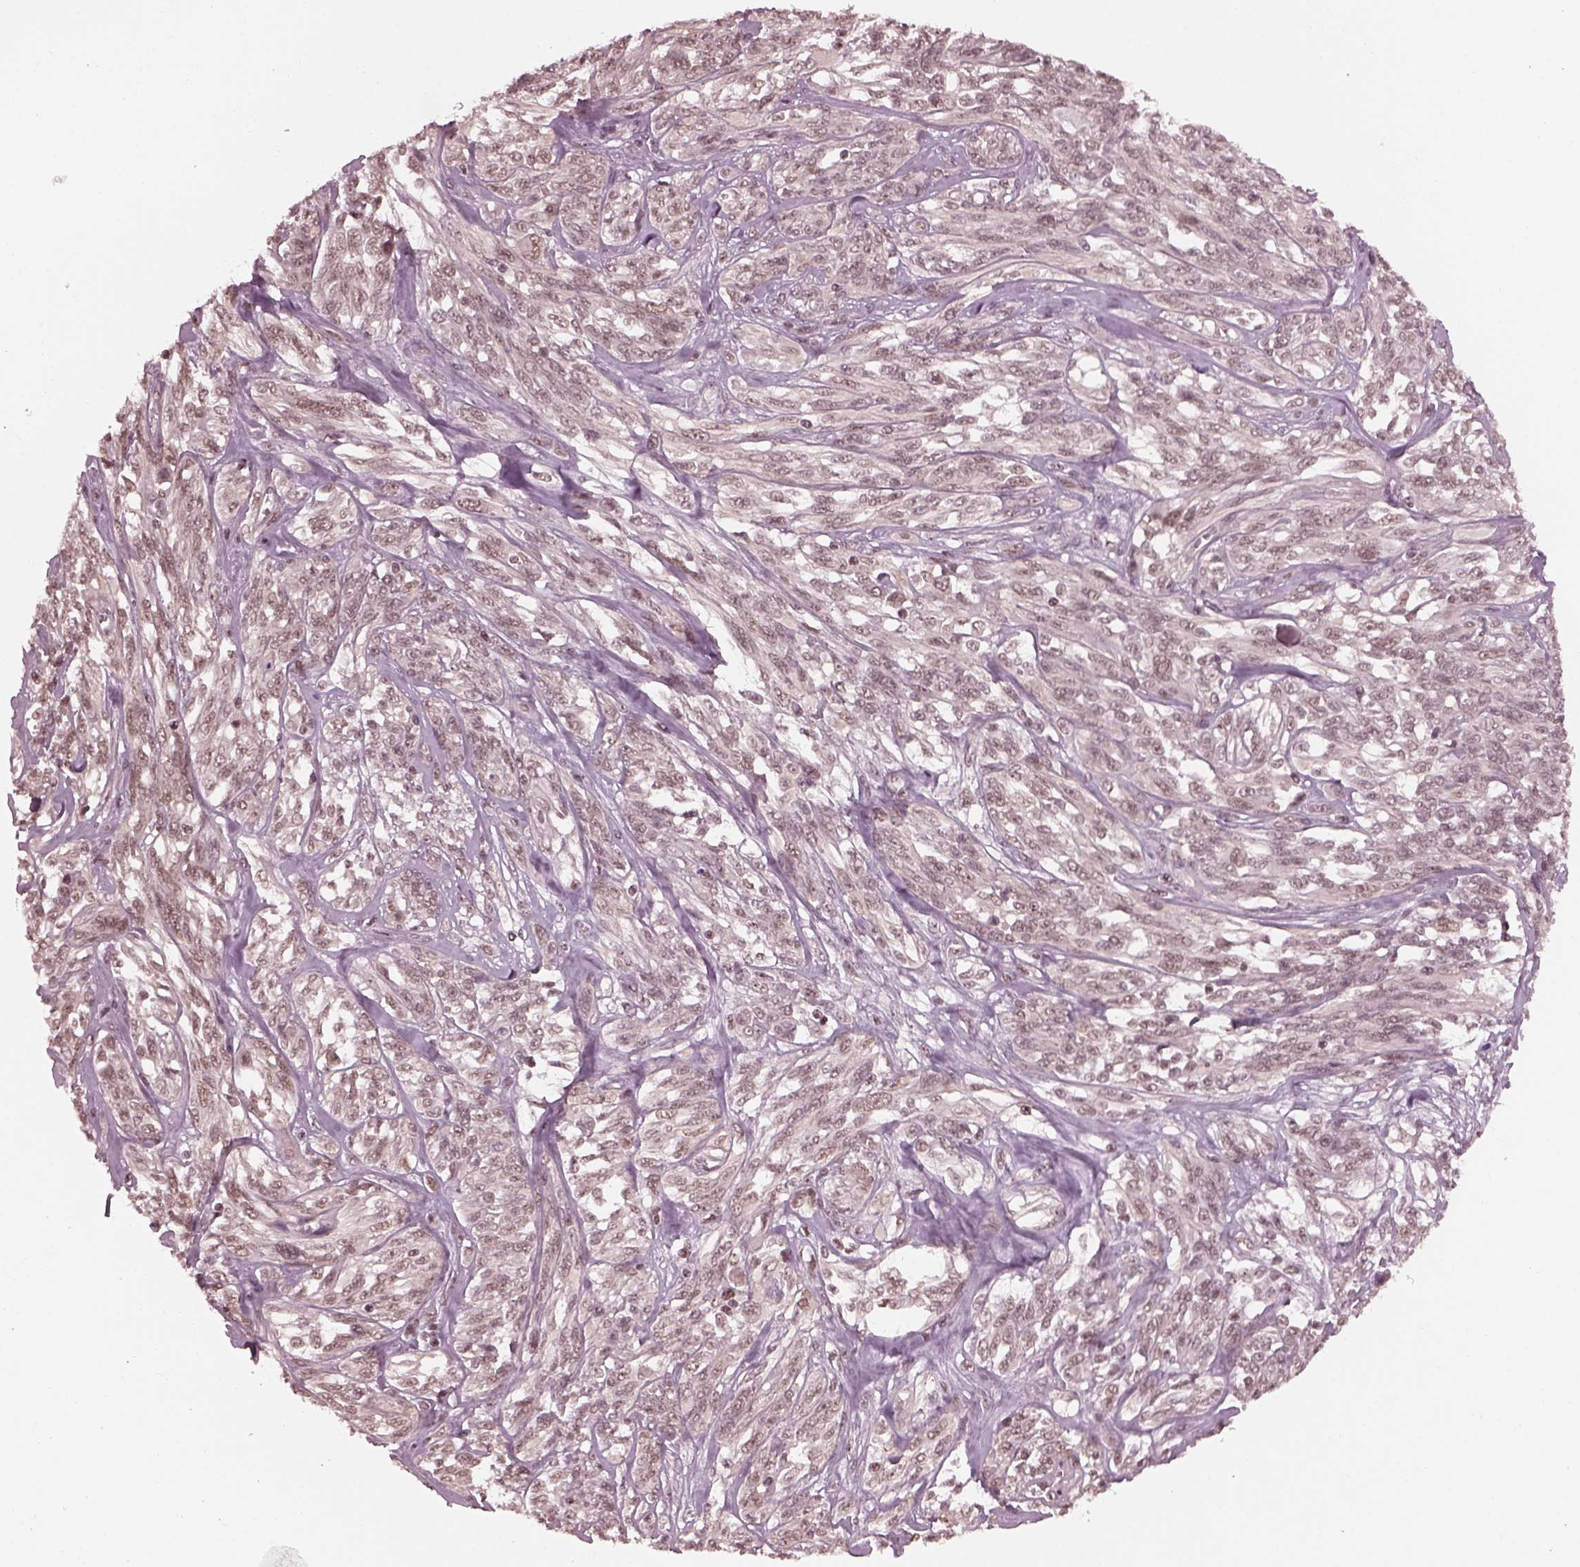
{"staining": {"intensity": "weak", "quantity": "25%-75%", "location": "nuclear"}, "tissue": "melanoma", "cell_type": "Tumor cells", "image_type": "cancer", "snomed": [{"axis": "morphology", "description": "Malignant melanoma, NOS"}, {"axis": "topography", "description": "Skin"}], "caption": "Immunohistochemistry histopathology image of neoplastic tissue: human melanoma stained using IHC shows low levels of weak protein expression localized specifically in the nuclear of tumor cells, appearing as a nuclear brown color.", "gene": "RUVBL2", "patient": {"sex": "female", "age": 91}}